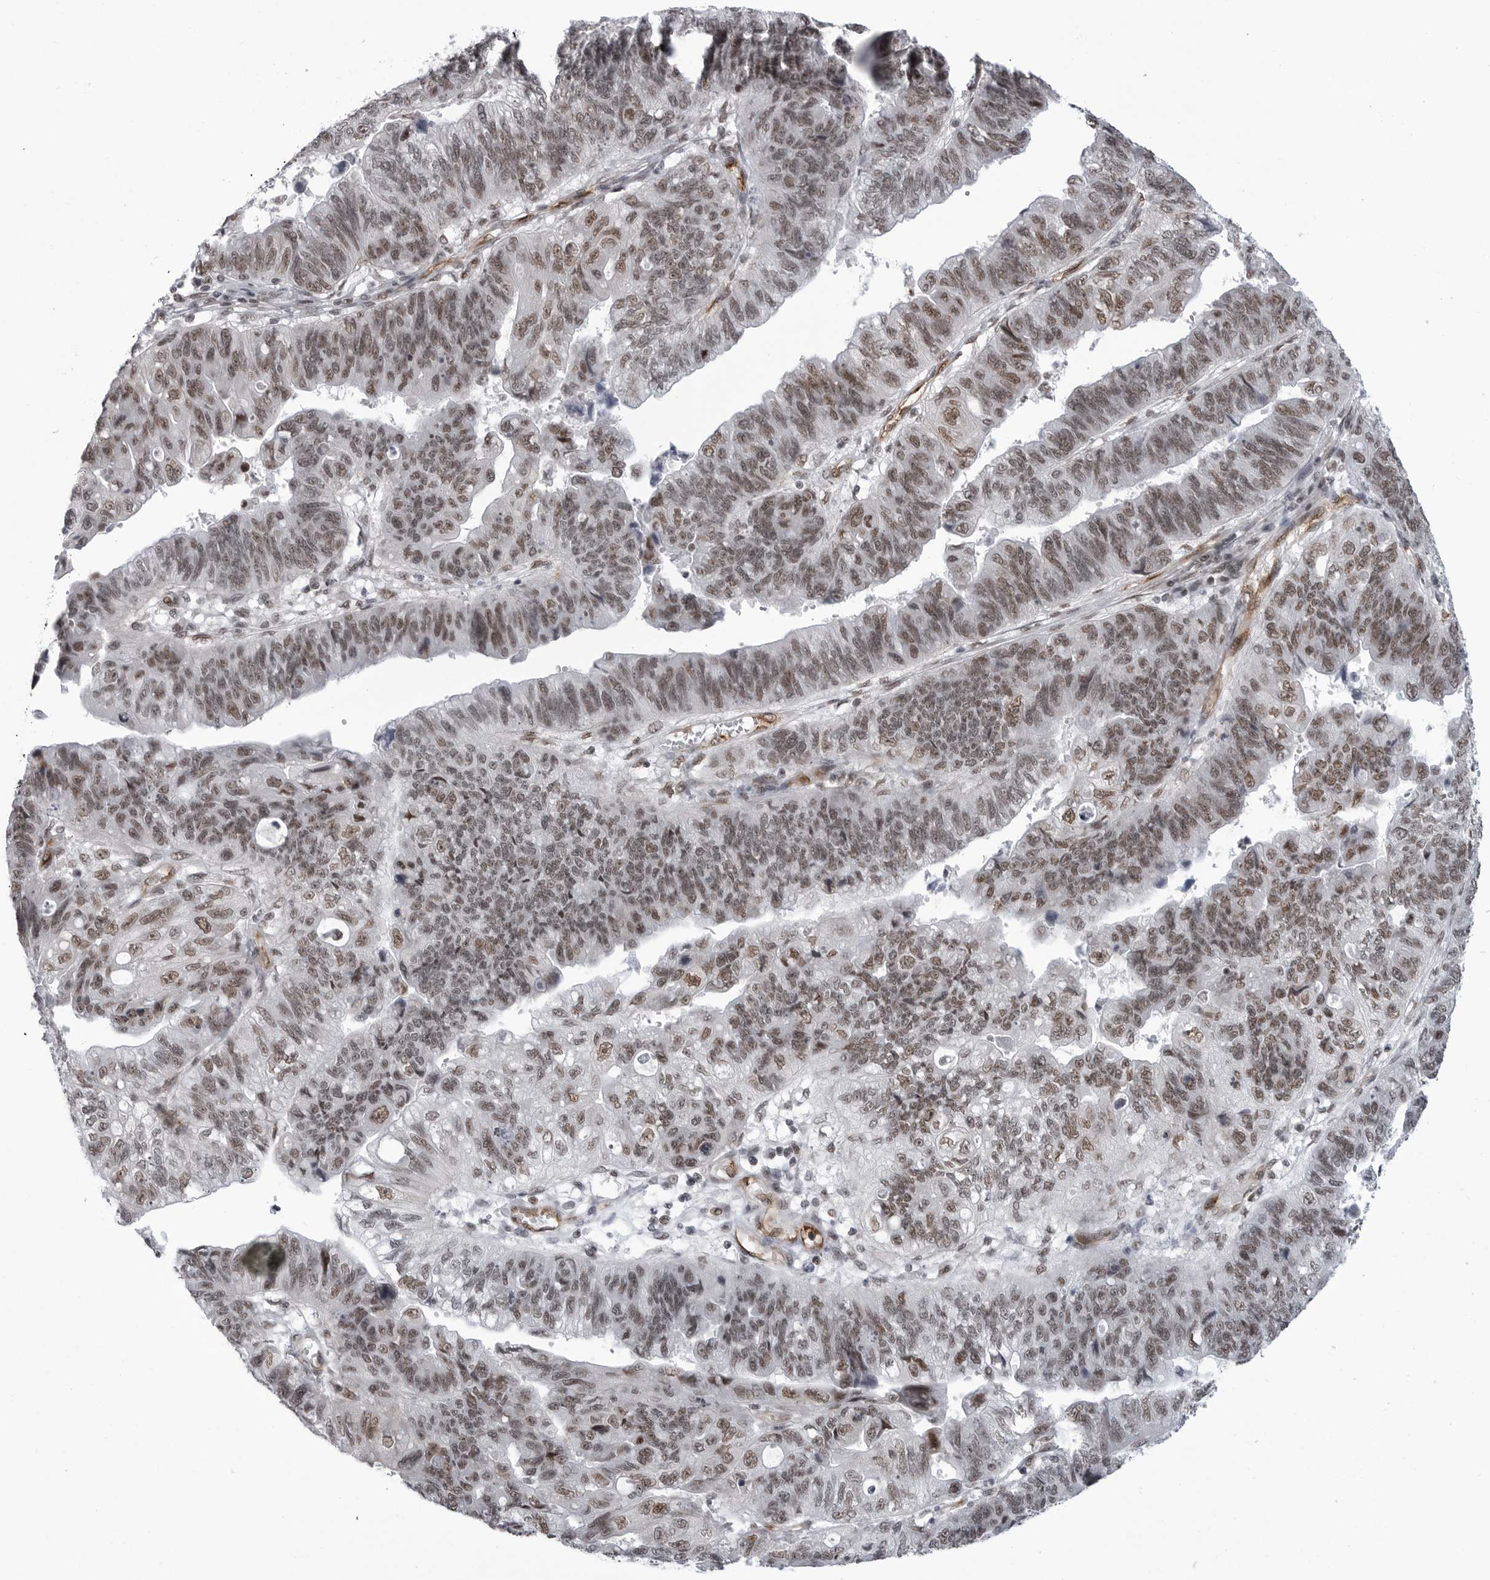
{"staining": {"intensity": "moderate", "quantity": ">75%", "location": "nuclear"}, "tissue": "stomach cancer", "cell_type": "Tumor cells", "image_type": "cancer", "snomed": [{"axis": "morphology", "description": "Adenocarcinoma, NOS"}, {"axis": "topography", "description": "Stomach"}], "caption": "DAB immunohistochemical staining of human adenocarcinoma (stomach) displays moderate nuclear protein expression in approximately >75% of tumor cells. The staining was performed using DAB to visualize the protein expression in brown, while the nuclei were stained in blue with hematoxylin (Magnification: 20x).", "gene": "RNF26", "patient": {"sex": "male", "age": 59}}